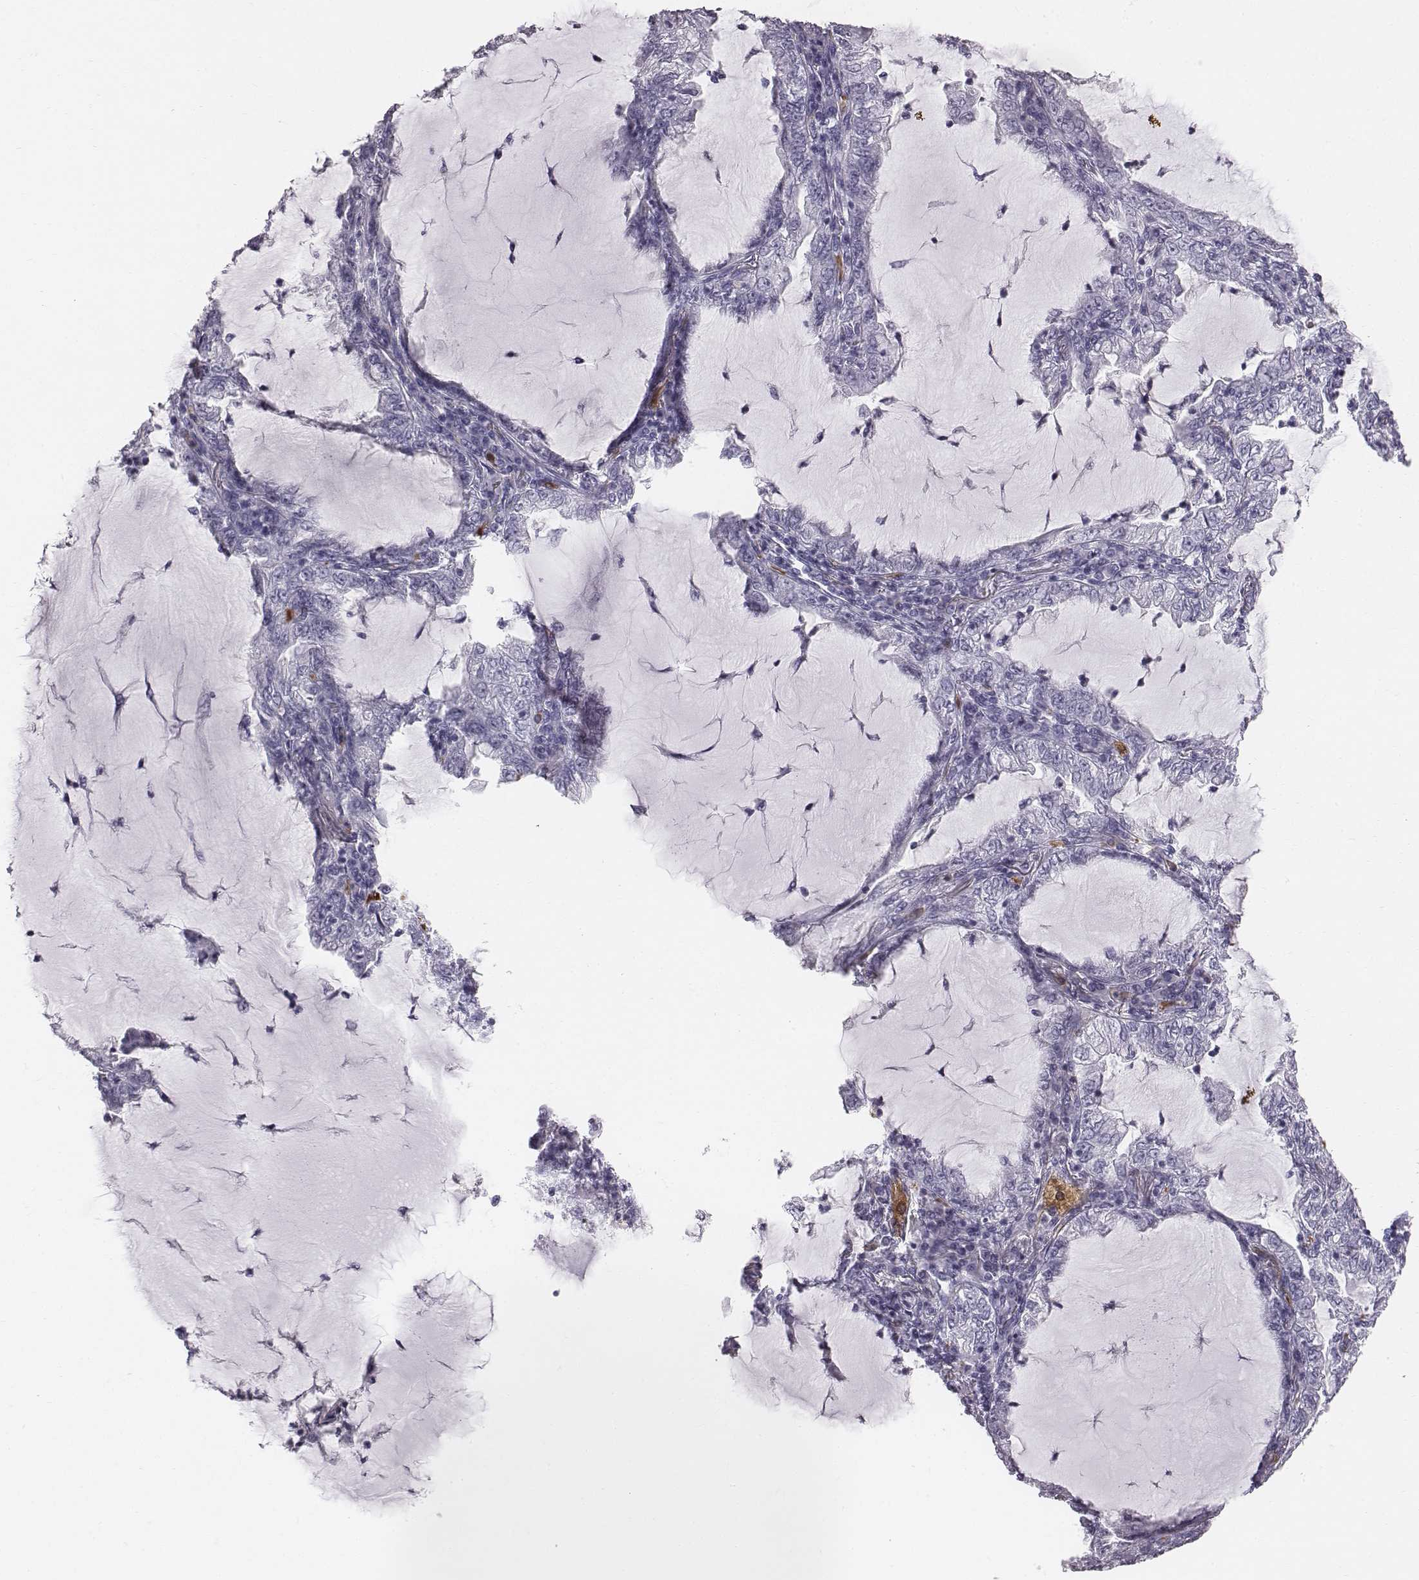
{"staining": {"intensity": "negative", "quantity": "none", "location": "none"}, "tissue": "lung cancer", "cell_type": "Tumor cells", "image_type": "cancer", "snomed": [{"axis": "morphology", "description": "Adenocarcinoma, NOS"}, {"axis": "topography", "description": "Lung"}], "caption": "Tumor cells show no significant staining in lung cancer (adenocarcinoma).", "gene": "HBZ", "patient": {"sex": "female", "age": 73}}